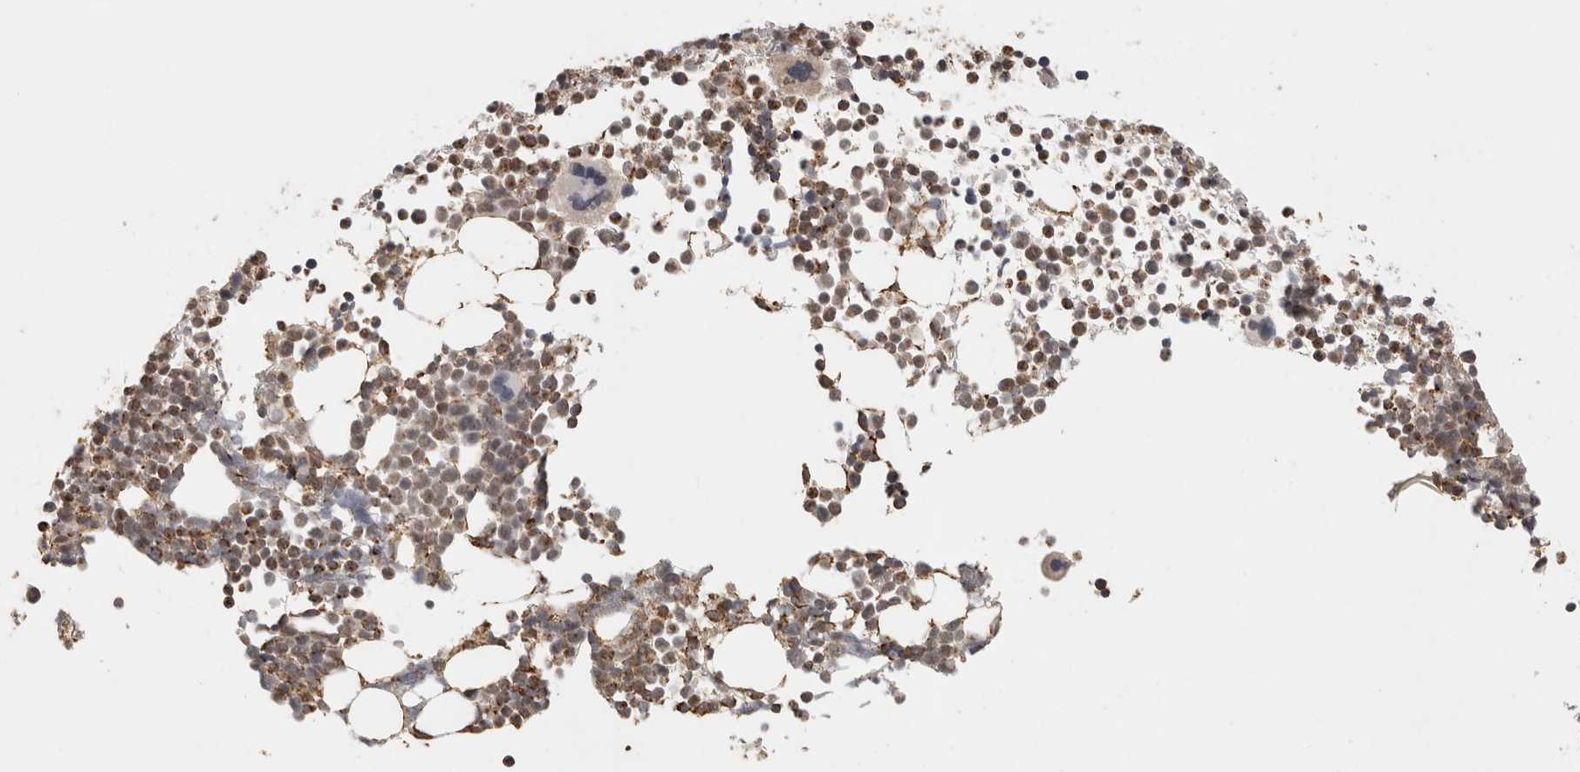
{"staining": {"intensity": "moderate", "quantity": ">75%", "location": "cytoplasmic/membranous,nuclear"}, "tissue": "bone marrow", "cell_type": "Hematopoietic cells", "image_type": "normal", "snomed": [{"axis": "morphology", "description": "Normal tissue, NOS"}, {"axis": "morphology", "description": "Inflammation, NOS"}, {"axis": "topography", "description": "Bone marrow"}], "caption": "Immunohistochemistry (IHC) of unremarkable bone marrow reveals medium levels of moderate cytoplasmic/membranous,nuclear expression in approximately >75% of hematopoietic cells.", "gene": "BNIP3L", "patient": {"sex": "male", "age": 34}}